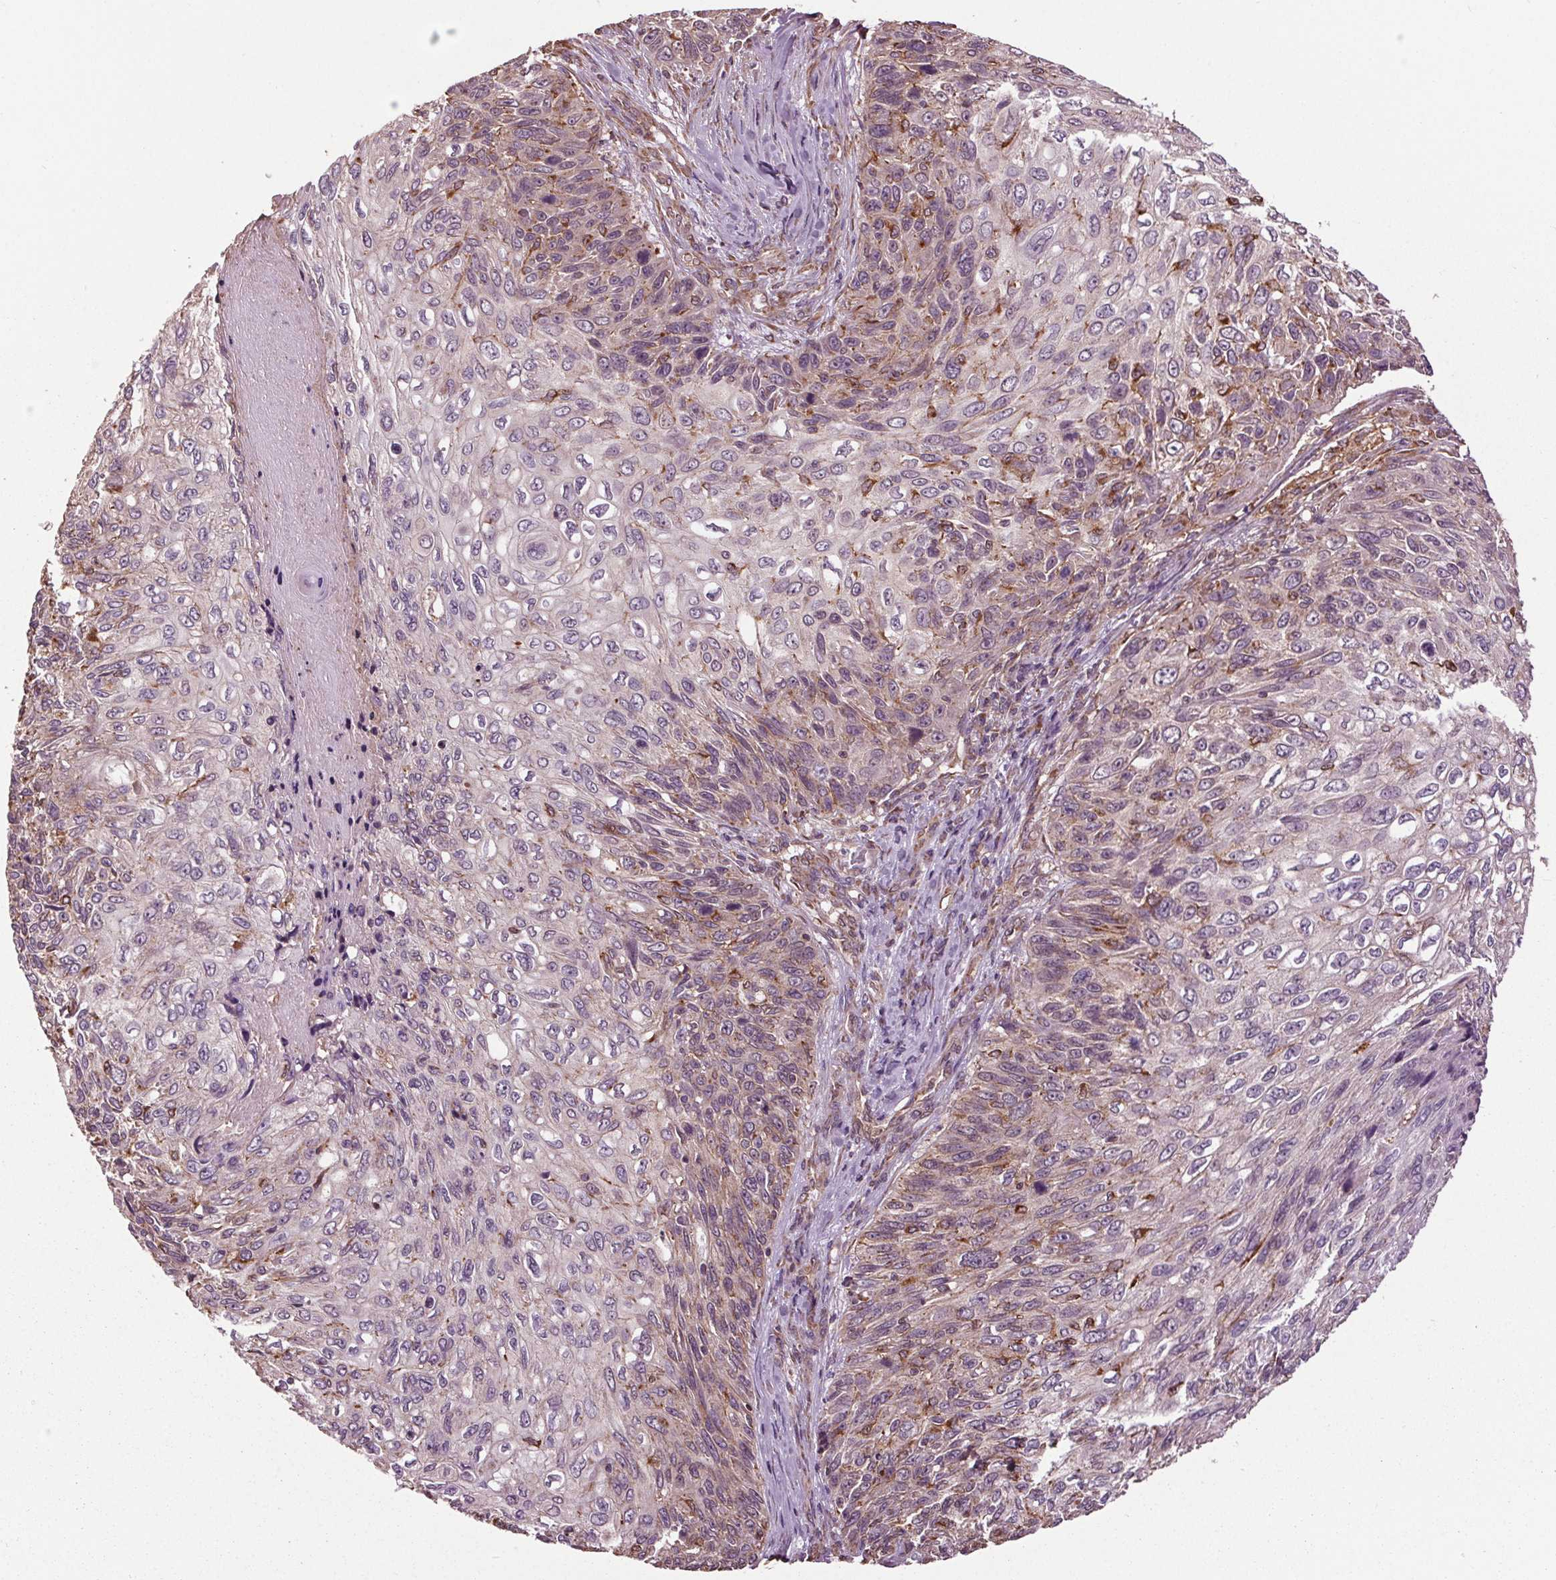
{"staining": {"intensity": "weak", "quantity": "<25%", "location": "cytoplasmic/membranous"}, "tissue": "skin cancer", "cell_type": "Tumor cells", "image_type": "cancer", "snomed": [{"axis": "morphology", "description": "Squamous cell carcinoma, NOS"}, {"axis": "topography", "description": "Skin"}], "caption": "Immunohistochemical staining of skin cancer reveals no significant expression in tumor cells.", "gene": "RNPEP", "patient": {"sex": "male", "age": 92}}